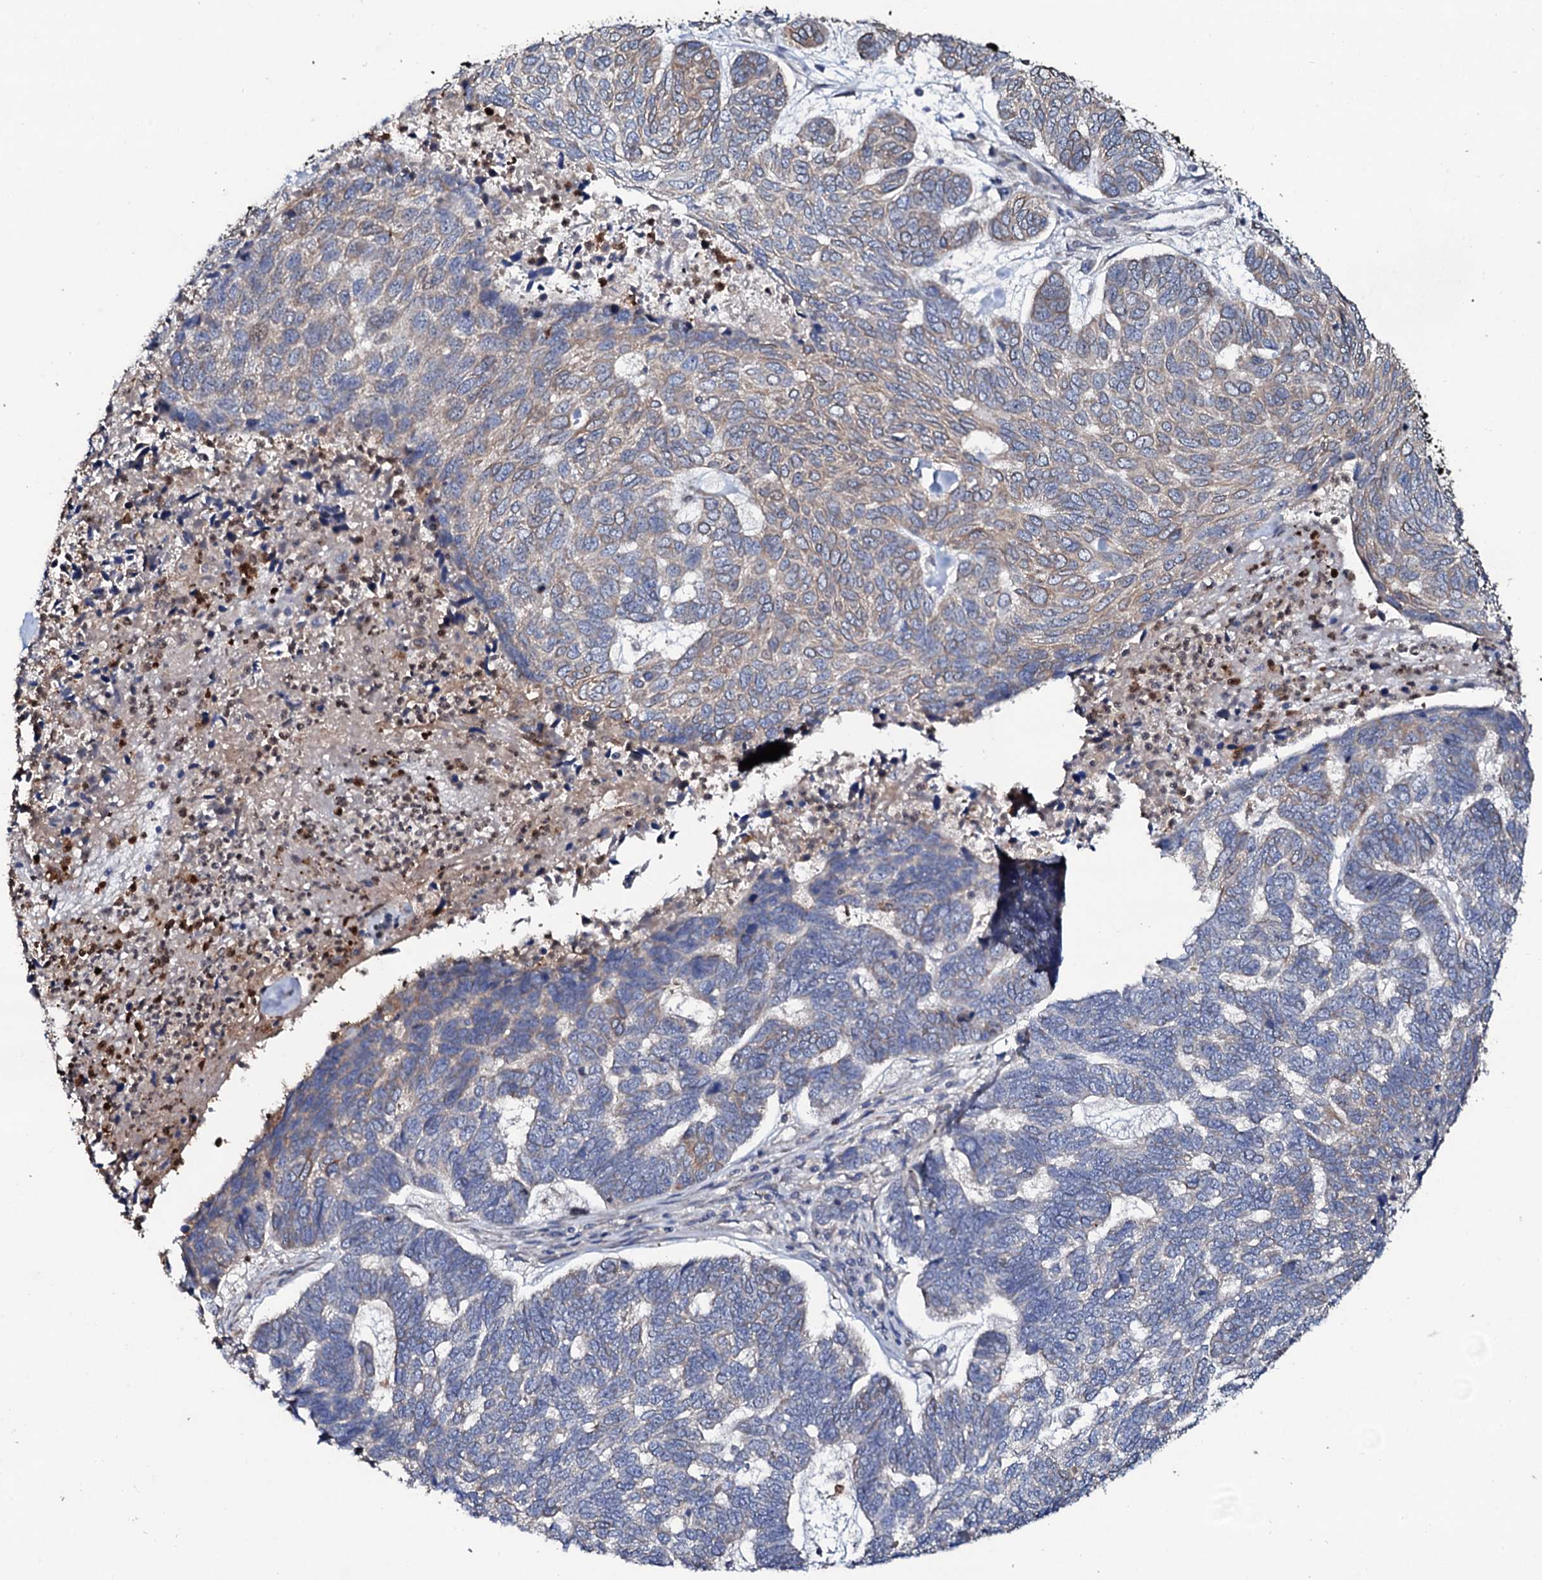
{"staining": {"intensity": "weak", "quantity": "25%-75%", "location": "cytoplasmic/membranous"}, "tissue": "skin cancer", "cell_type": "Tumor cells", "image_type": "cancer", "snomed": [{"axis": "morphology", "description": "Basal cell carcinoma"}, {"axis": "topography", "description": "Skin"}], "caption": "This image demonstrates IHC staining of skin cancer, with low weak cytoplasmic/membranous staining in approximately 25%-75% of tumor cells.", "gene": "COG6", "patient": {"sex": "female", "age": 65}}